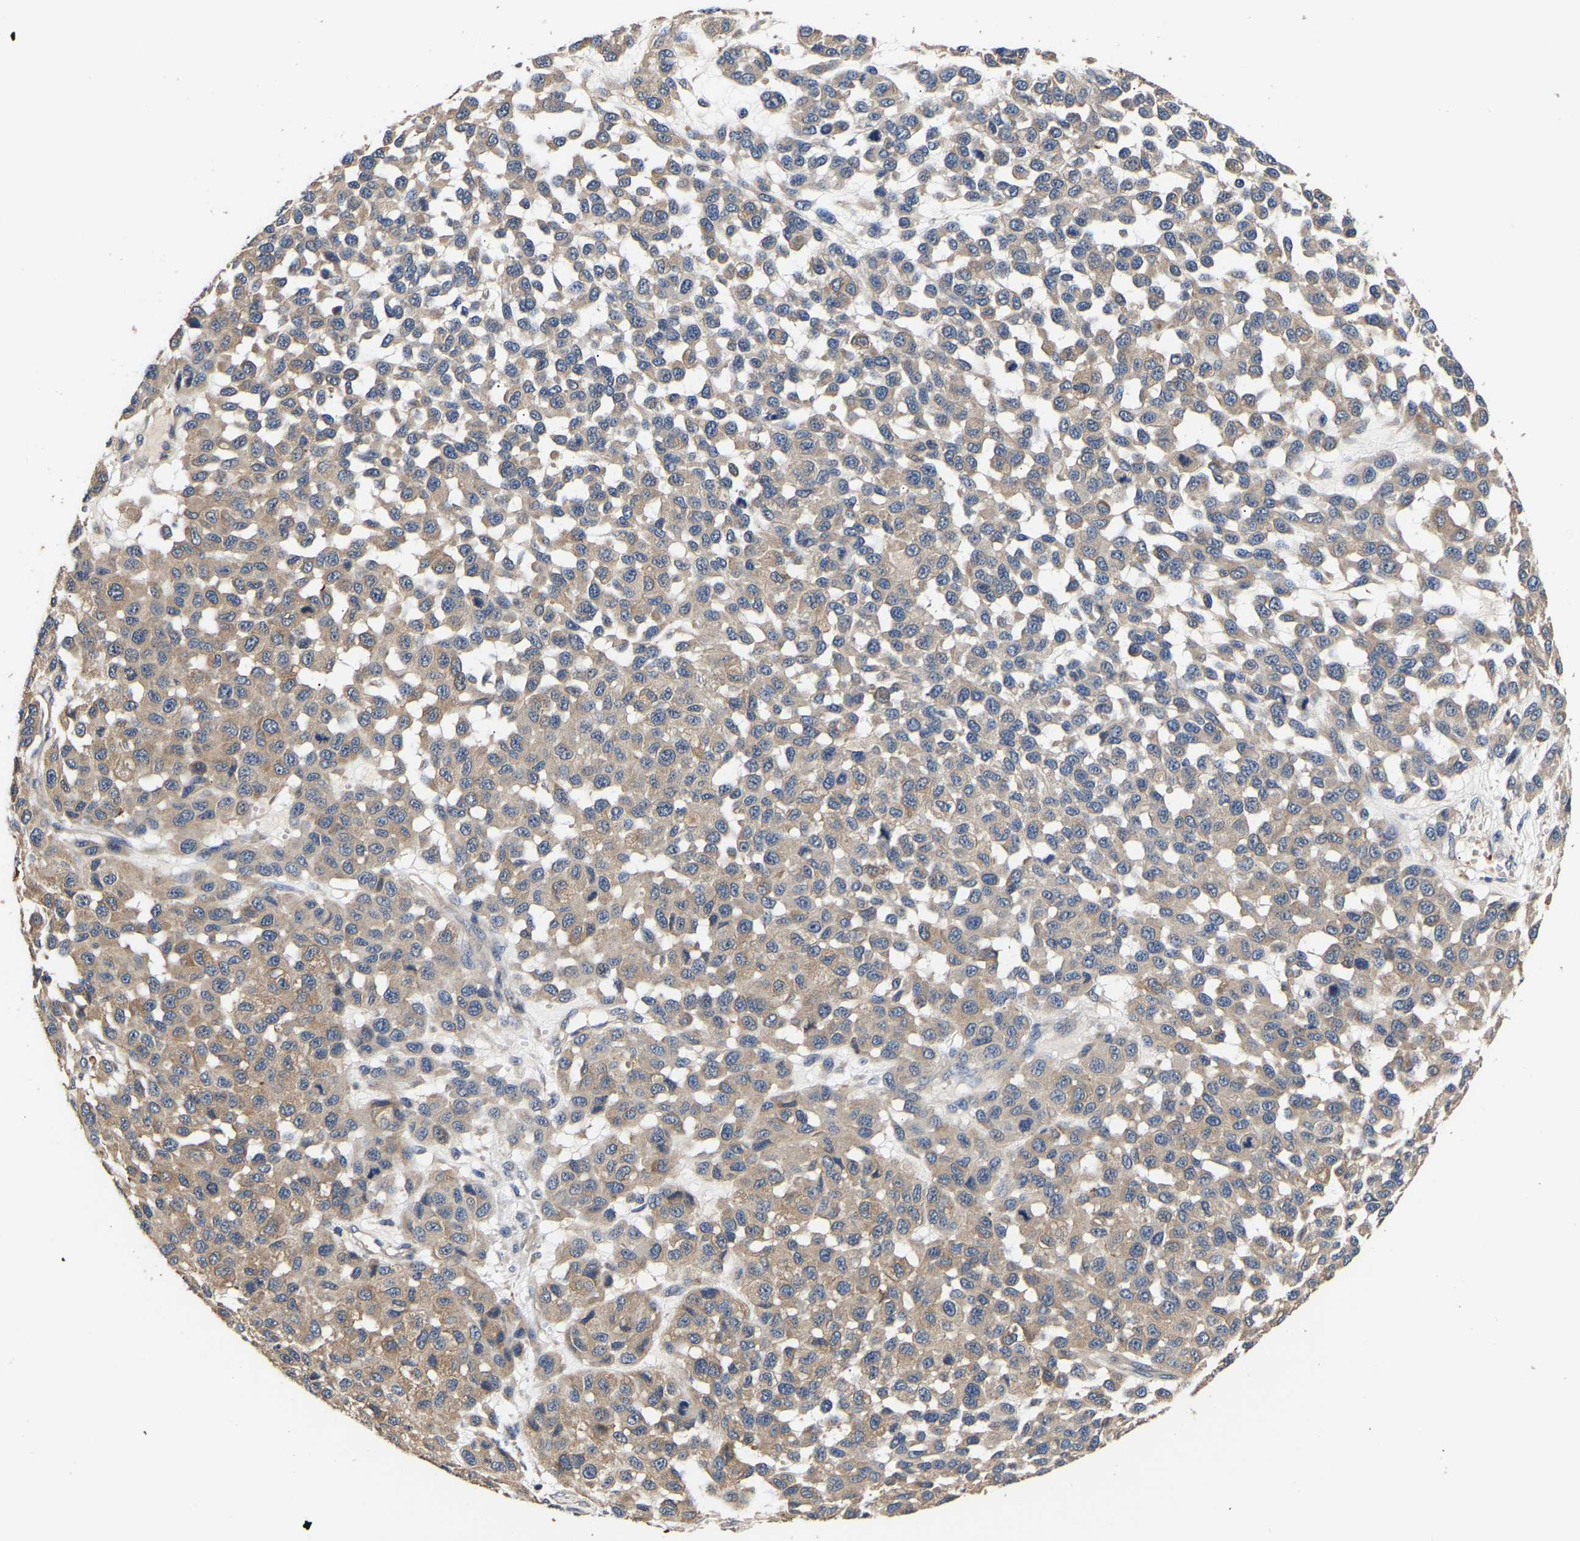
{"staining": {"intensity": "weak", "quantity": ">75%", "location": "cytoplasmic/membranous"}, "tissue": "melanoma", "cell_type": "Tumor cells", "image_type": "cancer", "snomed": [{"axis": "morphology", "description": "Malignant melanoma, NOS"}, {"axis": "topography", "description": "Skin"}], "caption": "DAB (3,3'-diaminobenzidine) immunohistochemical staining of melanoma shows weak cytoplasmic/membranous protein expression in approximately >75% of tumor cells. (DAB IHC, brown staining for protein, blue staining for nuclei).", "gene": "LRBA", "patient": {"sex": "male", "age": 62}}